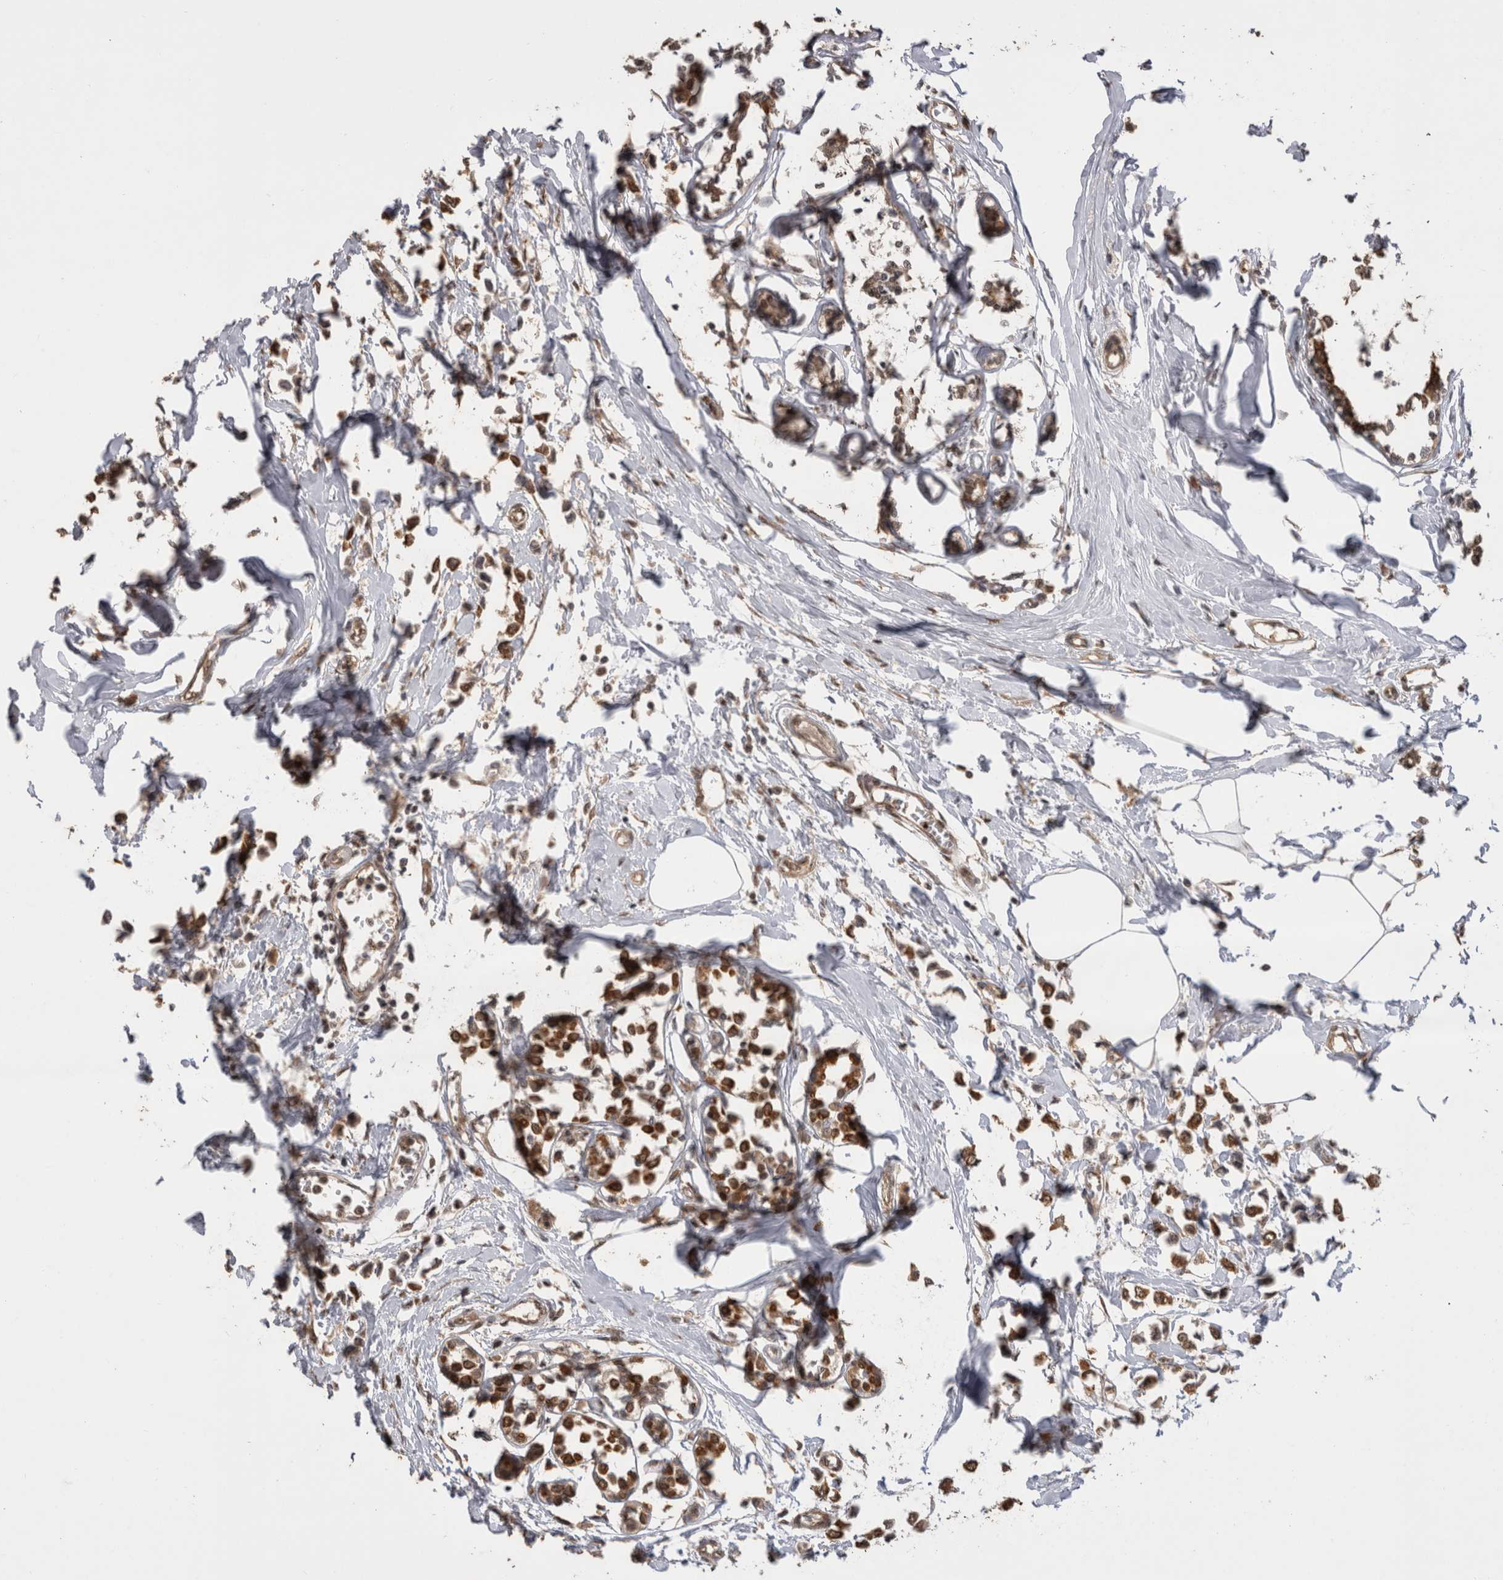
{"staining": {"intensity": "moderate", "quantity": ">75%", "location": "cytoplasmic/membranous,nuclear"}, "tissue": "breast cancer", "cell_type": "Tumor cells", "image_type": "cancer", "snomed": [{"axis": "morphology", "description": "Lobular carcinoma"}, {"axis": "topography", "description": "Breast"}], "caption": "IHC (DAB) staining of breast cancer exhibits moderate cytoplasmic/membranous and nuclear protein expression in approximately >75% of tumor cells.", "gene": "PAK4", "patient": {"sex": "female", "age": 51}}